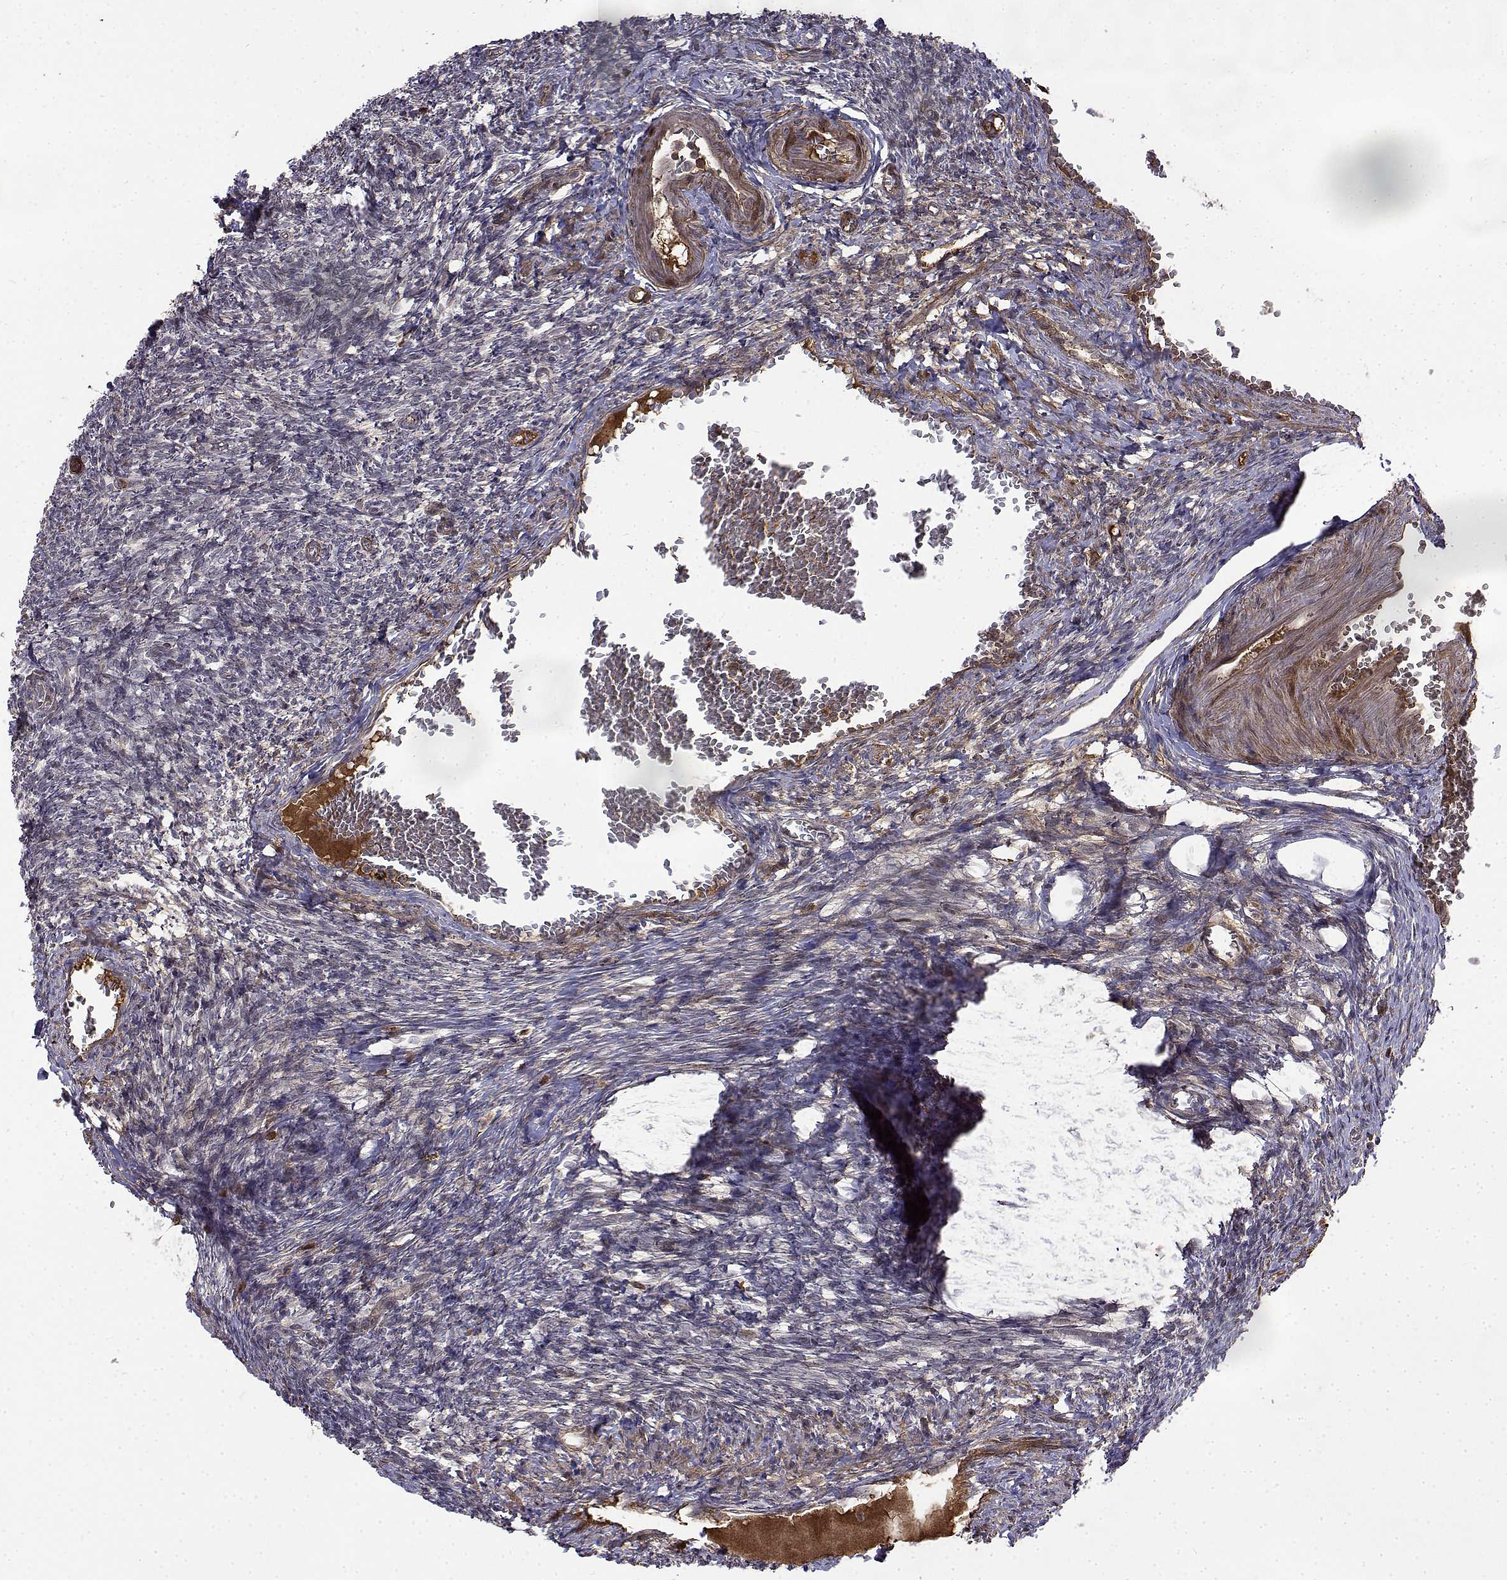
{"staining": {"intensity": "negative", "quantity": "none", "location": "none"}, "tissue": "ovary", "cell_type": "Ovarian stroma cells", "image_type": "normal", "snomed": [{"axis": "morphology", "description": "Normal tissue, NOS"}, {"axis": "topography", "description": "Ovary"}], "caption": "This histopathology image is of normal ovary stained with immunohistochemistry (IHC) to label a protein in brown with the nuclei are counter-stained blue. There is no positivity in ovarian stroma cells.", "gene": "ITGA7", "patient": {"sex": "female", "age": 39}}